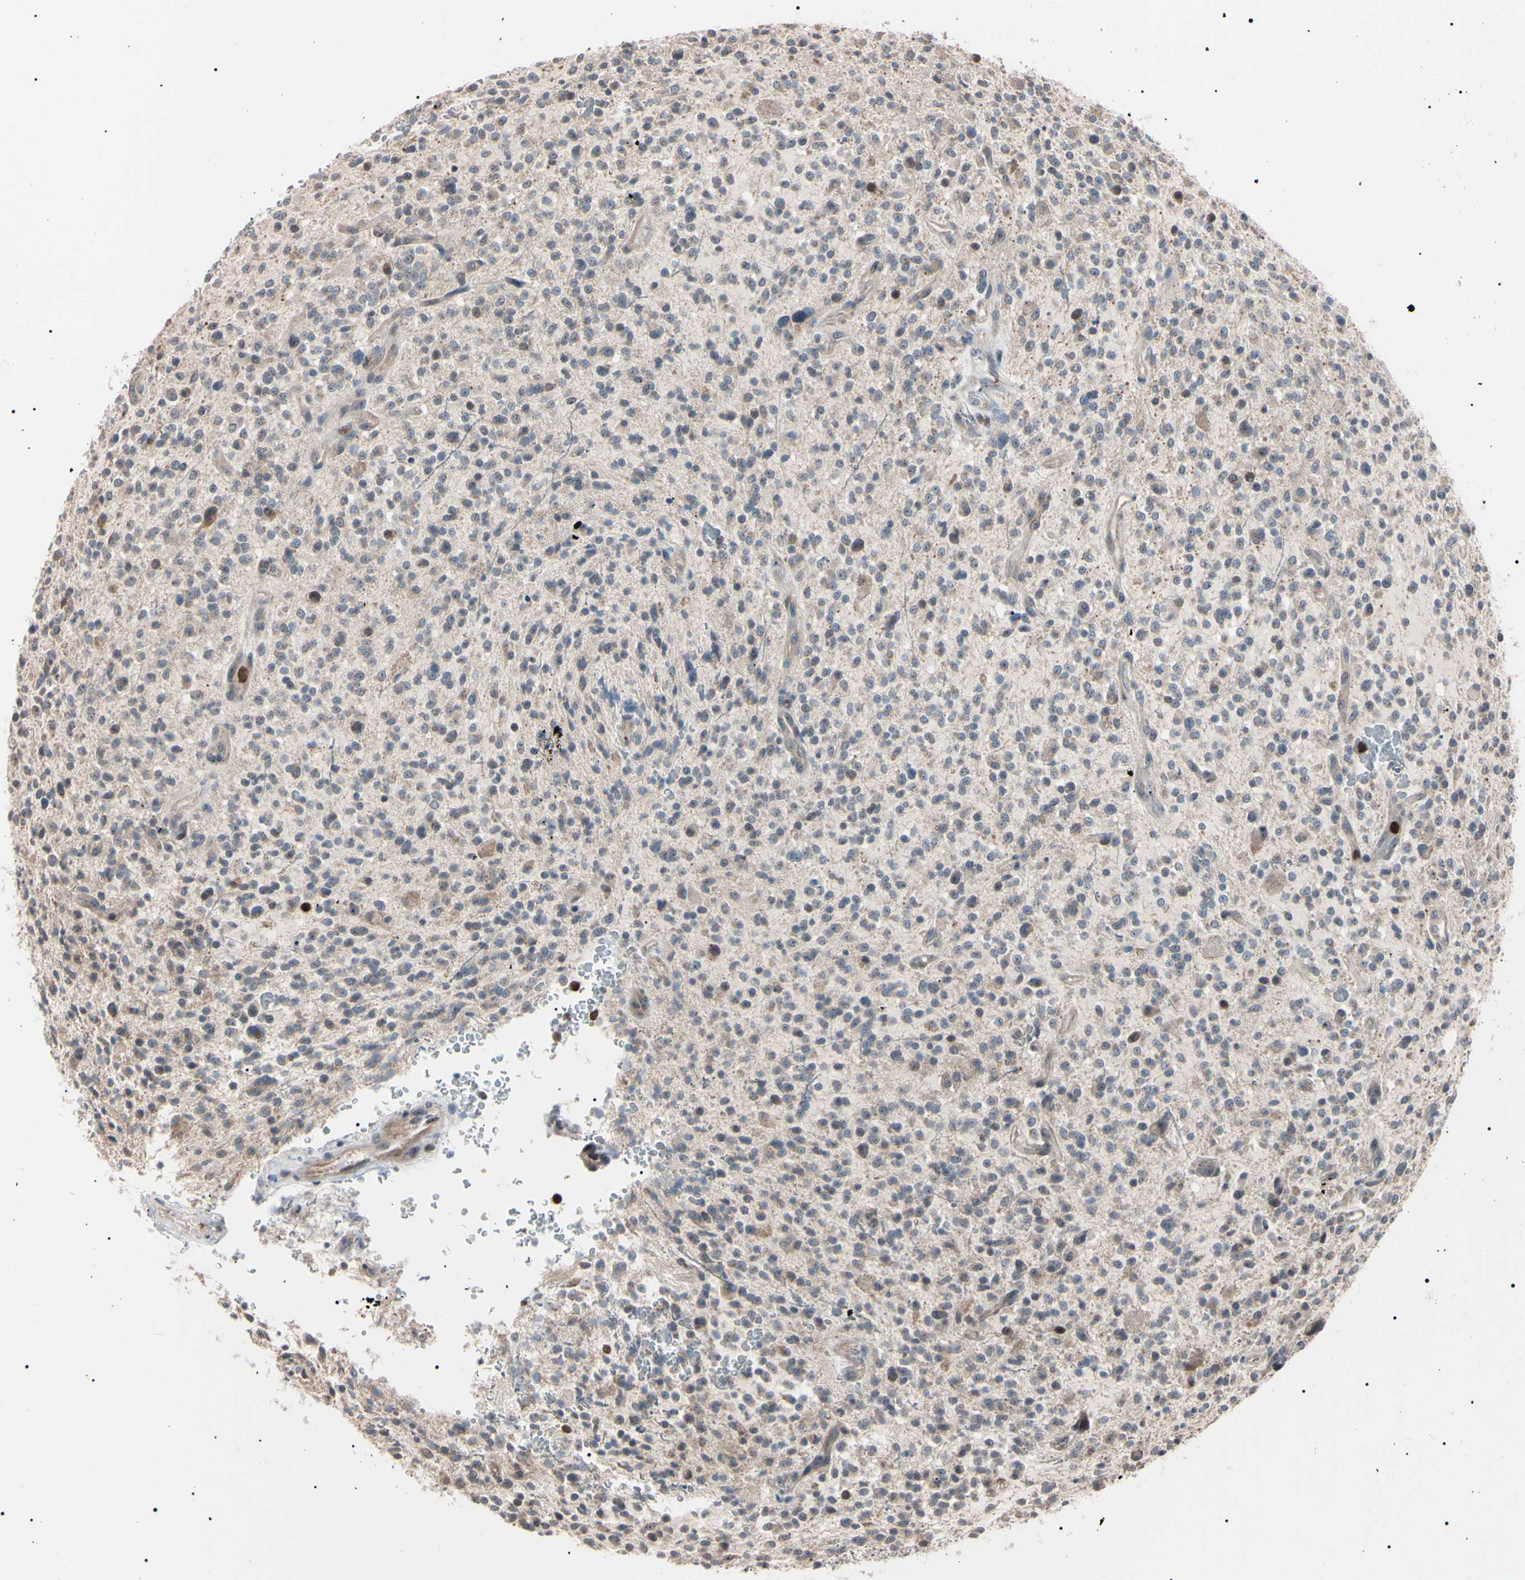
{"staining": {"intensity": "strong", "quantity": "<25%", "location": "none"}, "tissue": "glioma", "cell_type": "Tumor cells", "image_type": "cancer", "snomed": [{"axis": "morphology", "description": "Glioma, malignant, High grade"}, {"axis": "topography", "description": "Brain"}], "caption": "High-grade glioma (malignant) was stained to show a protein in brown. There is medium levels of strong None staining in approximately <25% of tumor cells.", "gene": "TRAF5", "patient": {"sex": "male", "age": 48}}